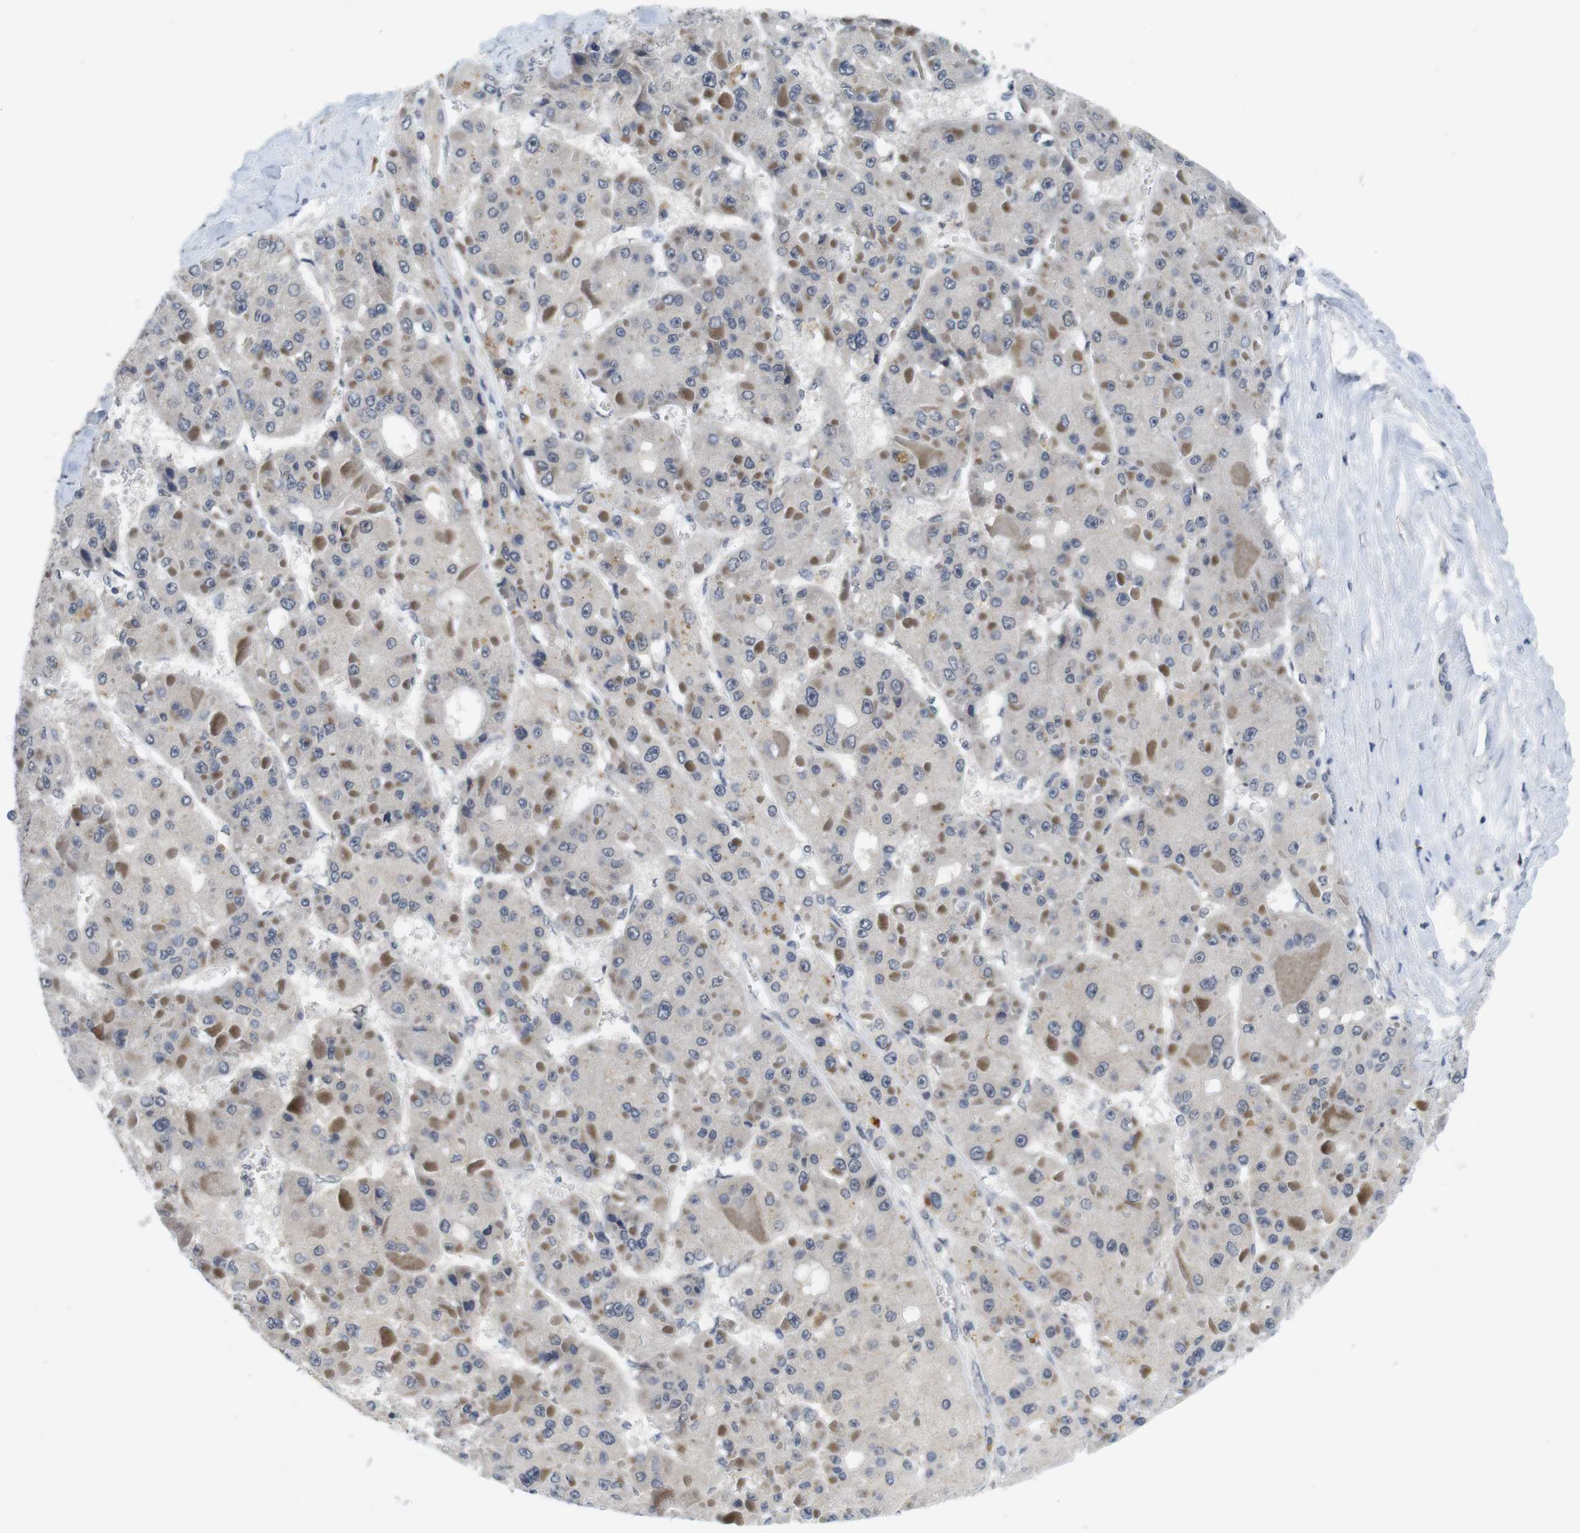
{"staining": {"intensity": "negative", "quantity": "none", "location": "none"}, "tissue": "liver cancer", "cell_type": "Tumor cells", "image_type": "cancer", "snomed": [{"axis": "morphology", "description": "Carcinoma, Hepatocellular, NOS"}, {"axis": "topography", "description": "Liver"}], "caption": "This photomicrograph is of hepatocellular carcinoma (liver) stained with immunohistochemistry to label a protein in brown with the nuclei are counter-stained blue. There is no staining in tumor cells.", "gene": "SKP2", "patient": {"sex": "female", "age": 73}}